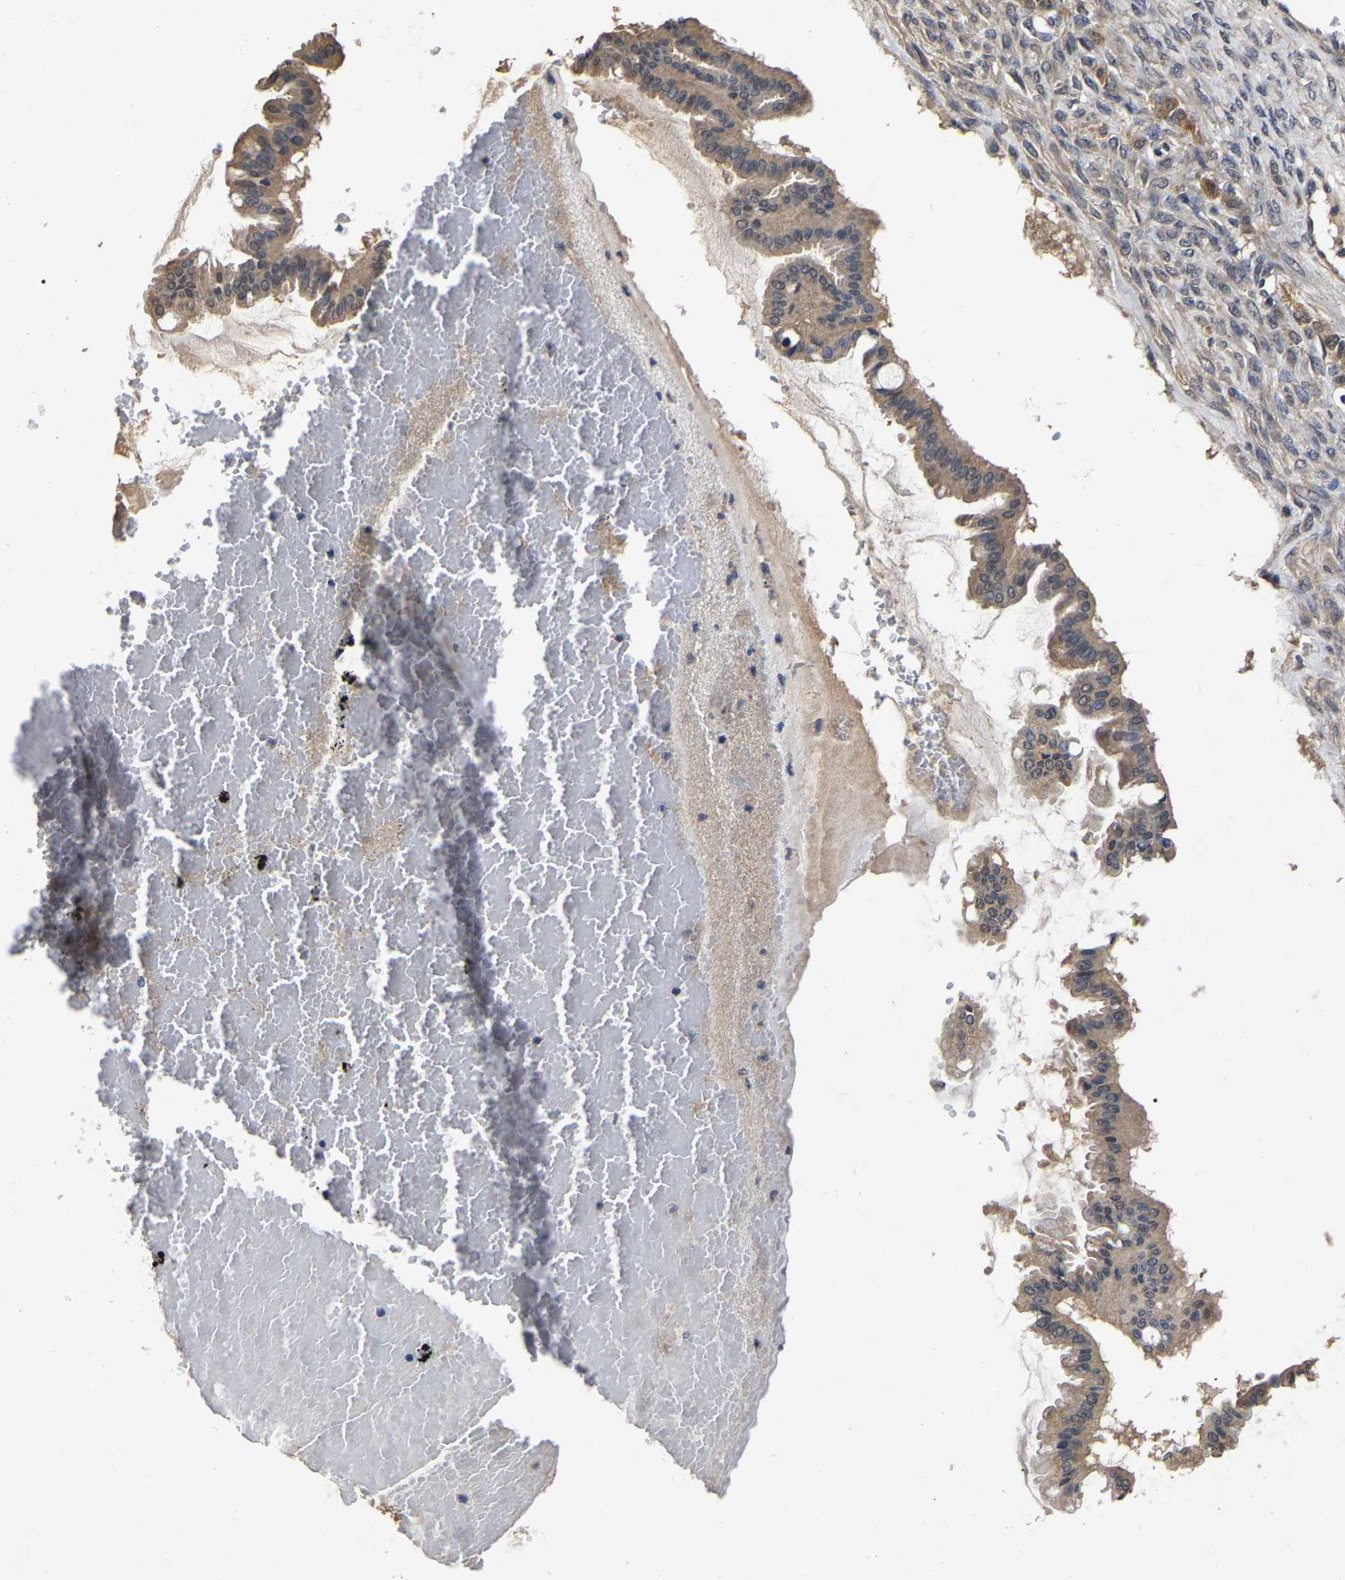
{"staining": {"intensity": "moderate", "quantity": ">75%", "location": "cytoplasmic/membranous"}, "tissue": "ovarian cancer", "cell_type": "Tumor cells", "image_type": "cancer", "snomed": [{"axis": "morphology", "description": "Cystadenocarcinoma, mucinous, NOS"}, {"axis": "topography", "description": "Ovary"}], "caption": "DAB immunohistochemical staining of human ovarian cancer (mucinous cystadenocarcinoma) shows moderate cytoplasmic/membranous protein staining in approximately >75% of tumor cells. (IHC, brightfield microscopy, high magnification).", "gene": "STK32C", "patient": {"sex": "female", "age": 73}}